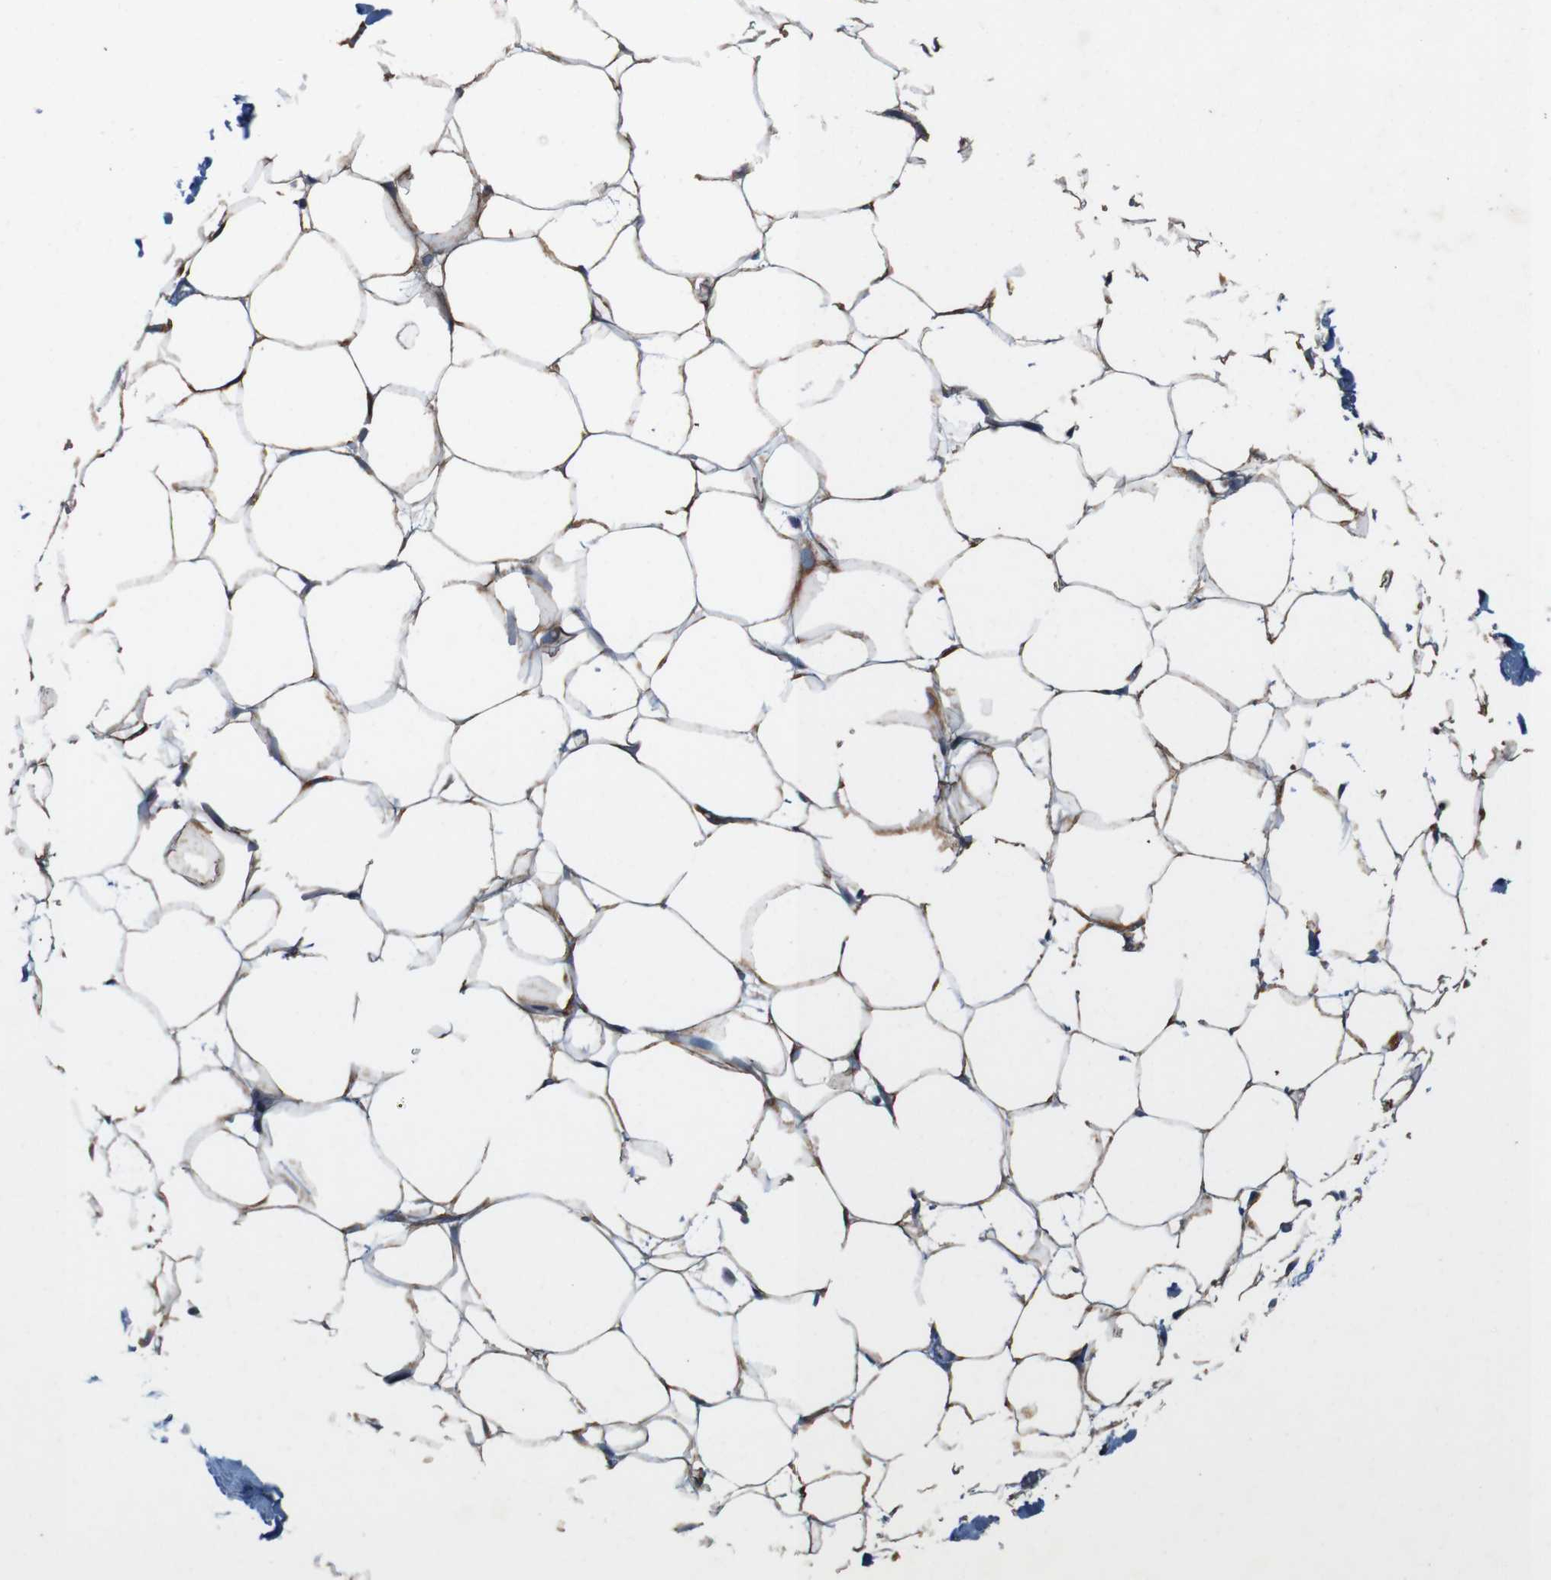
{"staining": {"intensity": "strong", "quantity": ">75%", "location": "cytoplasmic/membranous"}, "tissue": "adipose tissue", "cell_type": "Adipocytes", "image_type": "normal", "snomed": [{"axis": "morphology", "description": "Normal tissue, NOS"}, {"axis": "topography", "description": "Breast"}, {"axis": "topography", "description": "Adipose tissue"}], "caption": "Approximately >75% of adipocytes in benign adipose tissue exhibit strong cytoplasmic/membranous protein expression as visualized by brown immunohistochemical staining.", "gene": "SIGLEC8", "patient": {"sex": "female", "age": 25}}